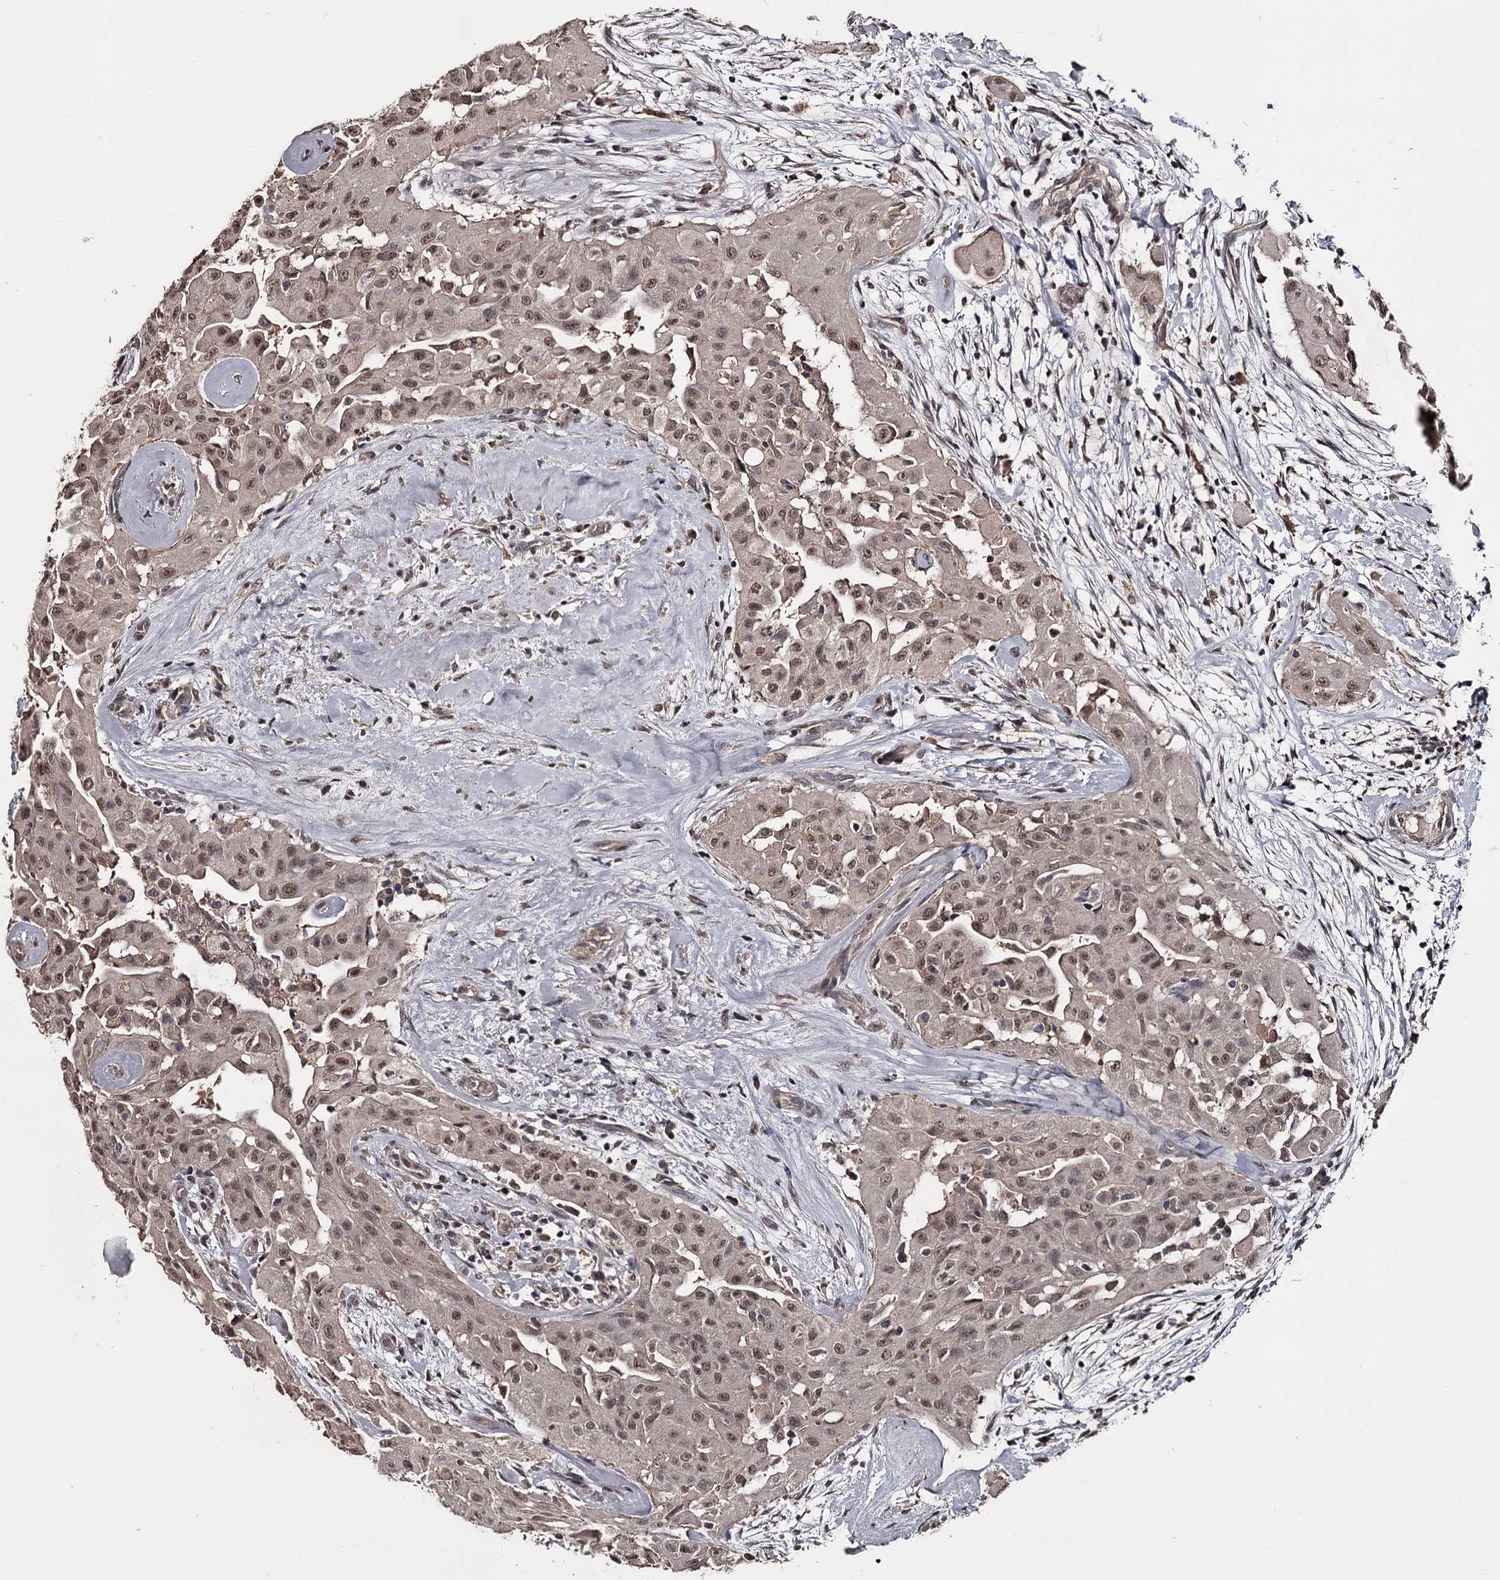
{"staining": {"intensity": "moderate", "quantity": ">75%", "location": "nuclear"}, "tissue": "thyroid cancer", "cell_type": "Tumor cells", "image_type": "cancer", "snomed": [{"axis": "morphology", "description": "Papillary adenocarcinoma, NOS"}, {"axis": "topography", "description": "Thyroid gland"}], "caption": "Brown immunohistochemical staining in papillary adenocarcinoma (thyroid) demonstrates moderate nuclear positivity in about >75% of tumor cells. (DAB (3,3'-diaminobenzidine) IHC with brightfield microscopy, high magnification).", "gene": "PRPF40B", "patient": {"sex": "female", "age": 59}}